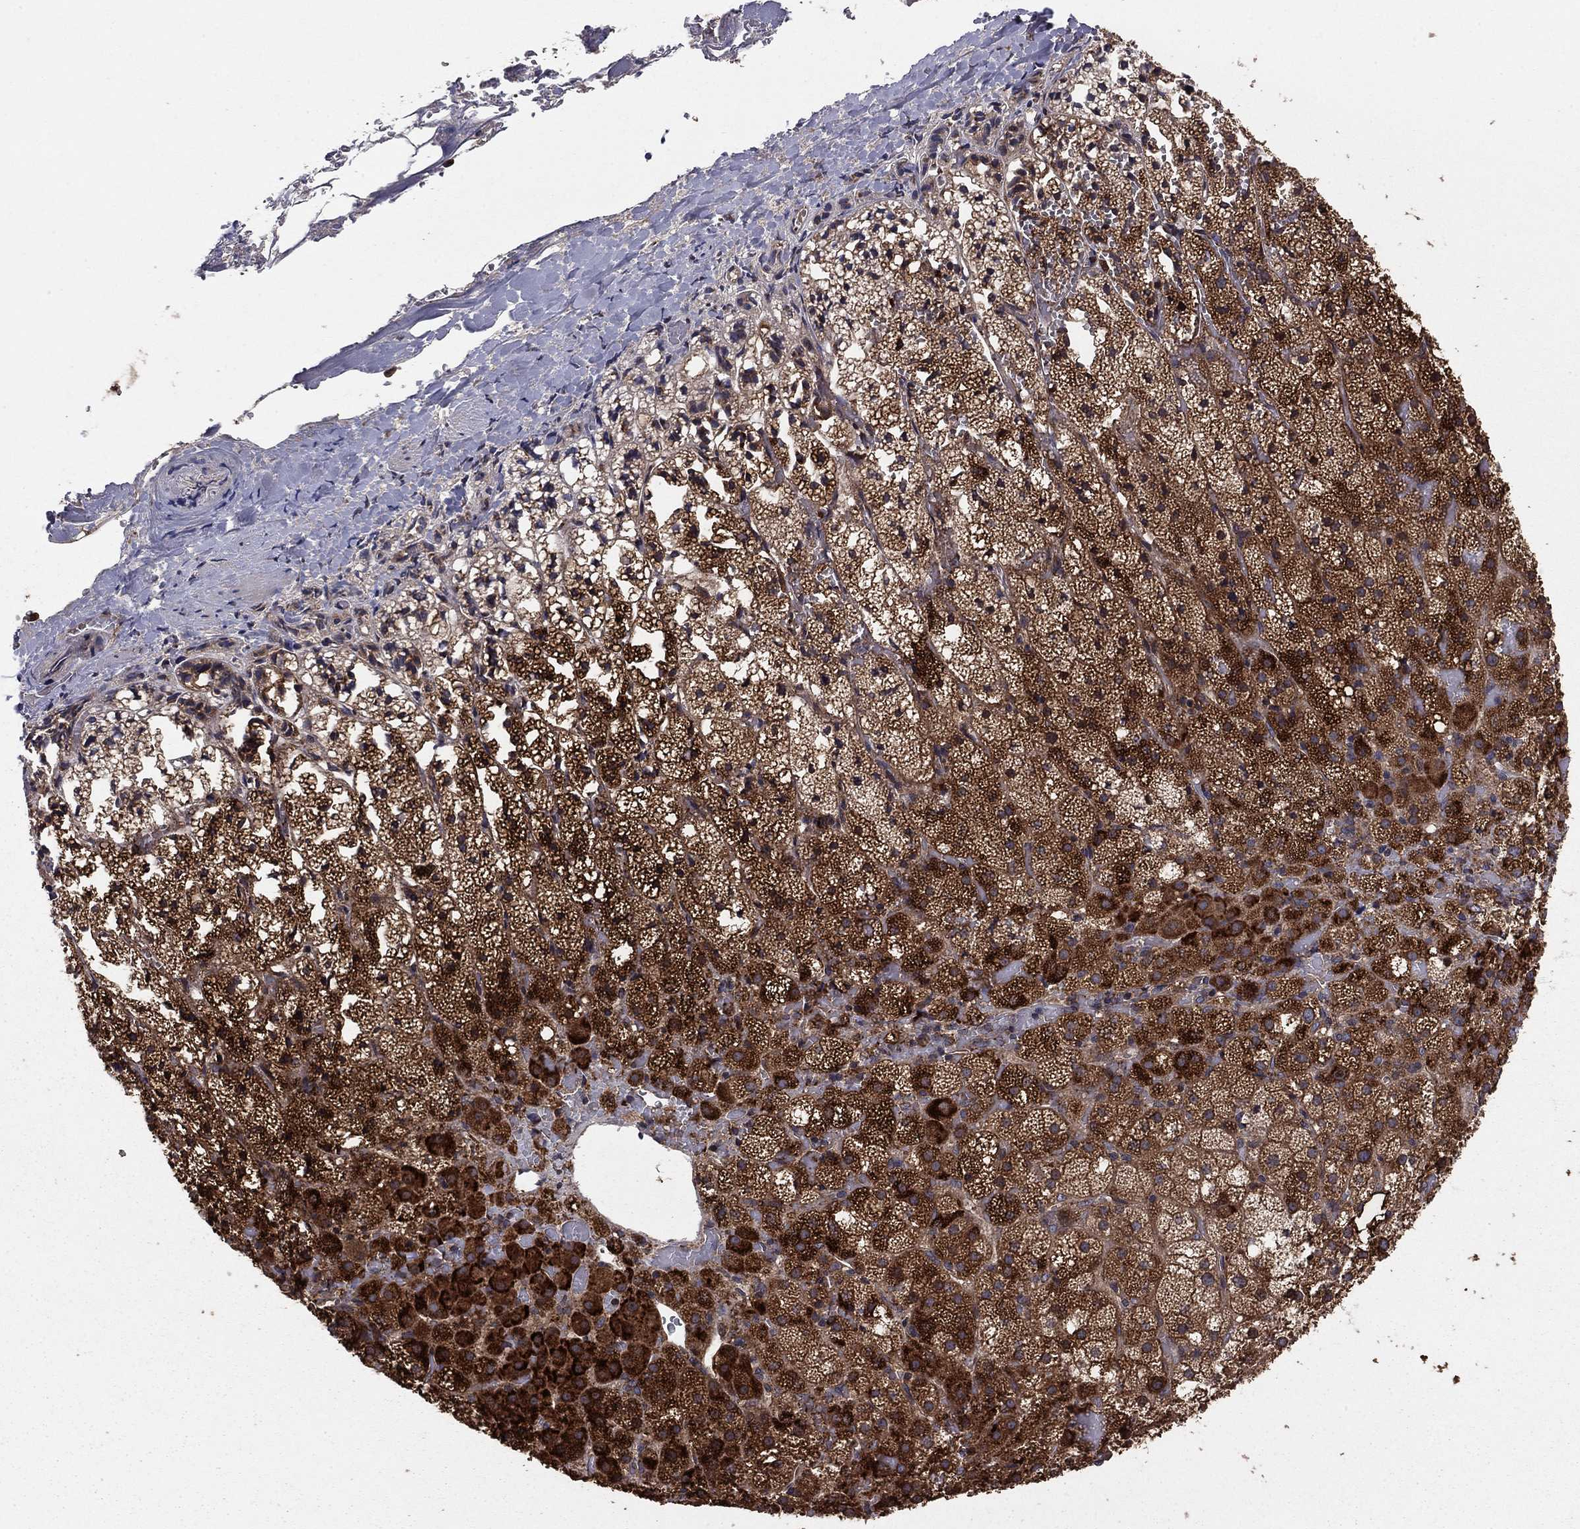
{"staining": {"intensity": "strong", "quantity": ">75%", "location": "cytoplasmic/membranous"}, "tissue": "adrenal gland", "cell_type": "Glandular cells", "image_type": "normal", "snomed": [{"axis": "morphology", "description": "Normal tissue, NOS"}, {"axis": "topography", "description": "Adrenal gland"}], "caption": "This image demonstrates immunohistochemistry (IHC) staining of unremarkable adrenal gland, with high strong cytoplasmic/membranous positivity in approximately >75% of glandular cells.", "gene": "BABAM2", "patient": {"sex": "male", "age": 53}}